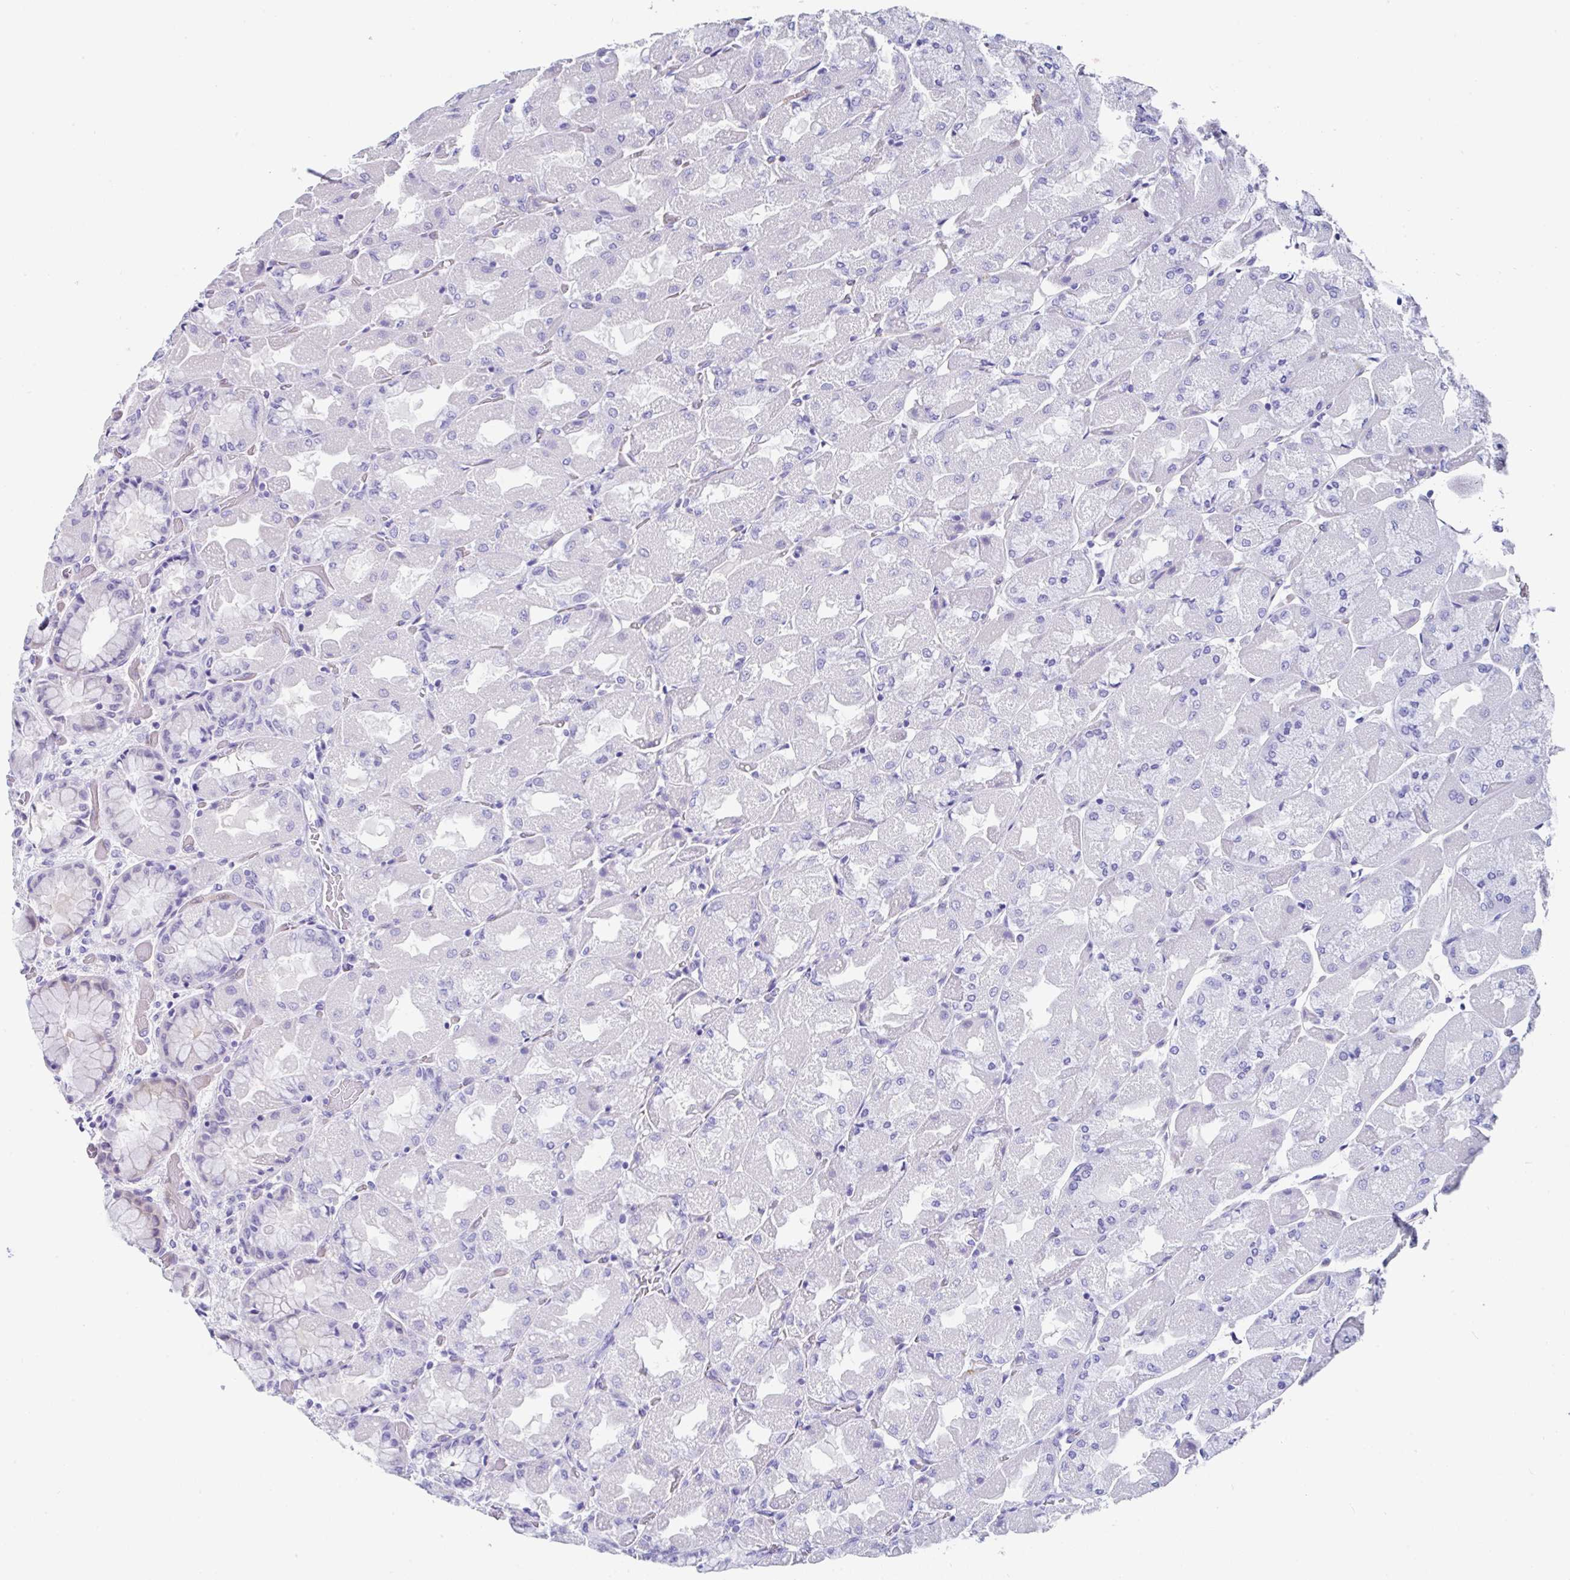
{"staining": {"intensity": "negative", "quantity": "none", "location": "none"}, "tissue": "stomach", "cell_type": "Glandular cells", "image_type": "normal", "snomed": [{"axis": "morphology", "description": "Normal tissue, NOS"}, {"axis": "topography", "description": "Stomach"}], "caption": "IHC photomicrograph of normal stomach: stomach stained with DAB displays no significant protein positivity in glandular cells. (Immunohistochemistry, brightfield microscopy, high magnification).", "gene": "UGT3A1", "patient": {"sex": "female", "age": 61}}